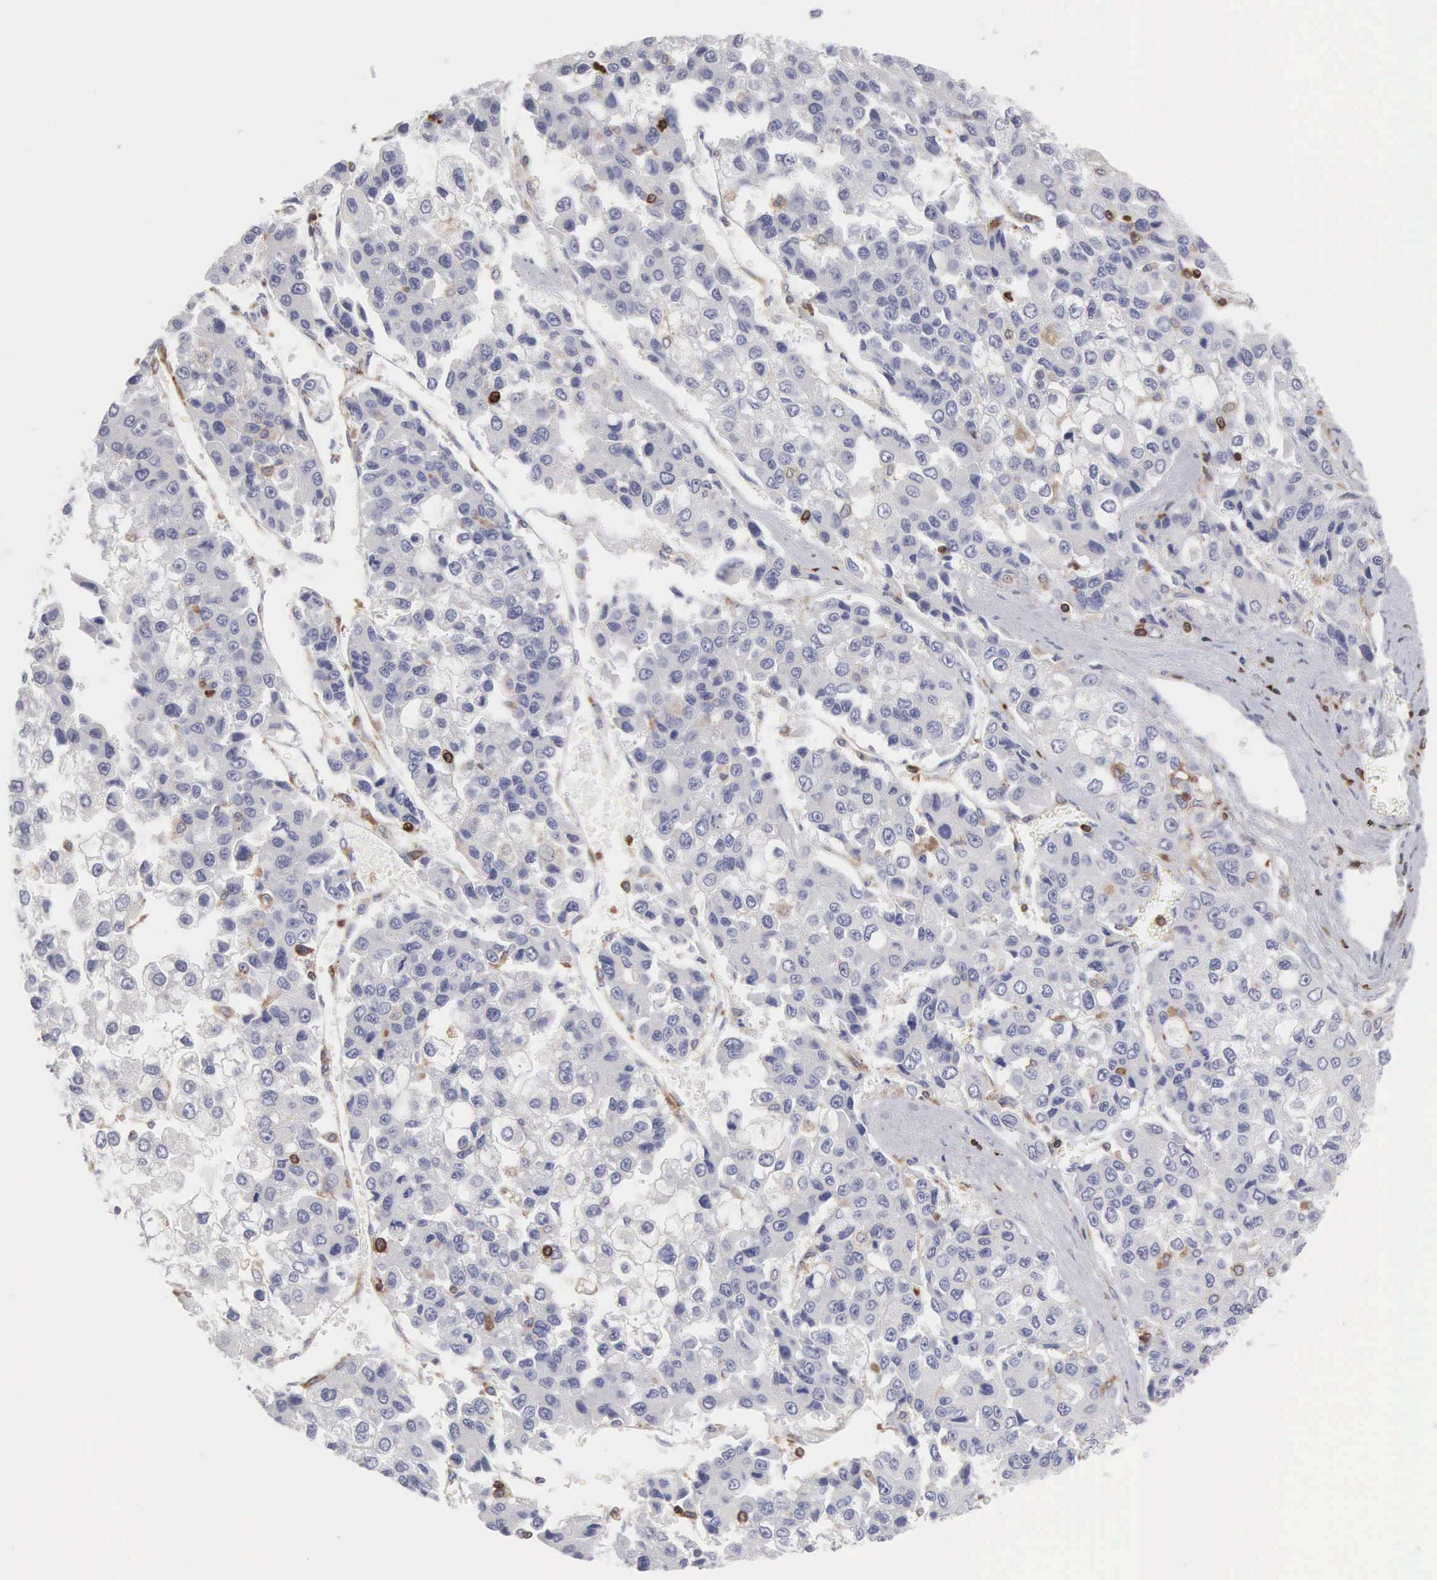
{"staining": {"intensity": "negative", "quantity": "none", "location": "none"}, "tissue": "liver cancer", "cell_type": "Tumor cells", "image_type": "cancer", "snomed": [{"axis": "morphology", "description": "Carcinoma, Hepatocellular, NOS"}, {"axis": "topography", "description": "Liver"}], "caption": "High magnification brightfield microscopy of hepatocellular carcinoma (liver) stained with DAB (3,3'-diaminobenzidine) (brown) and counterstained with hematoxylin (blue): tumor cells show no significant expression.", "gene": "SH3BP1", "patient": {"sex": "female", "age": 66}}